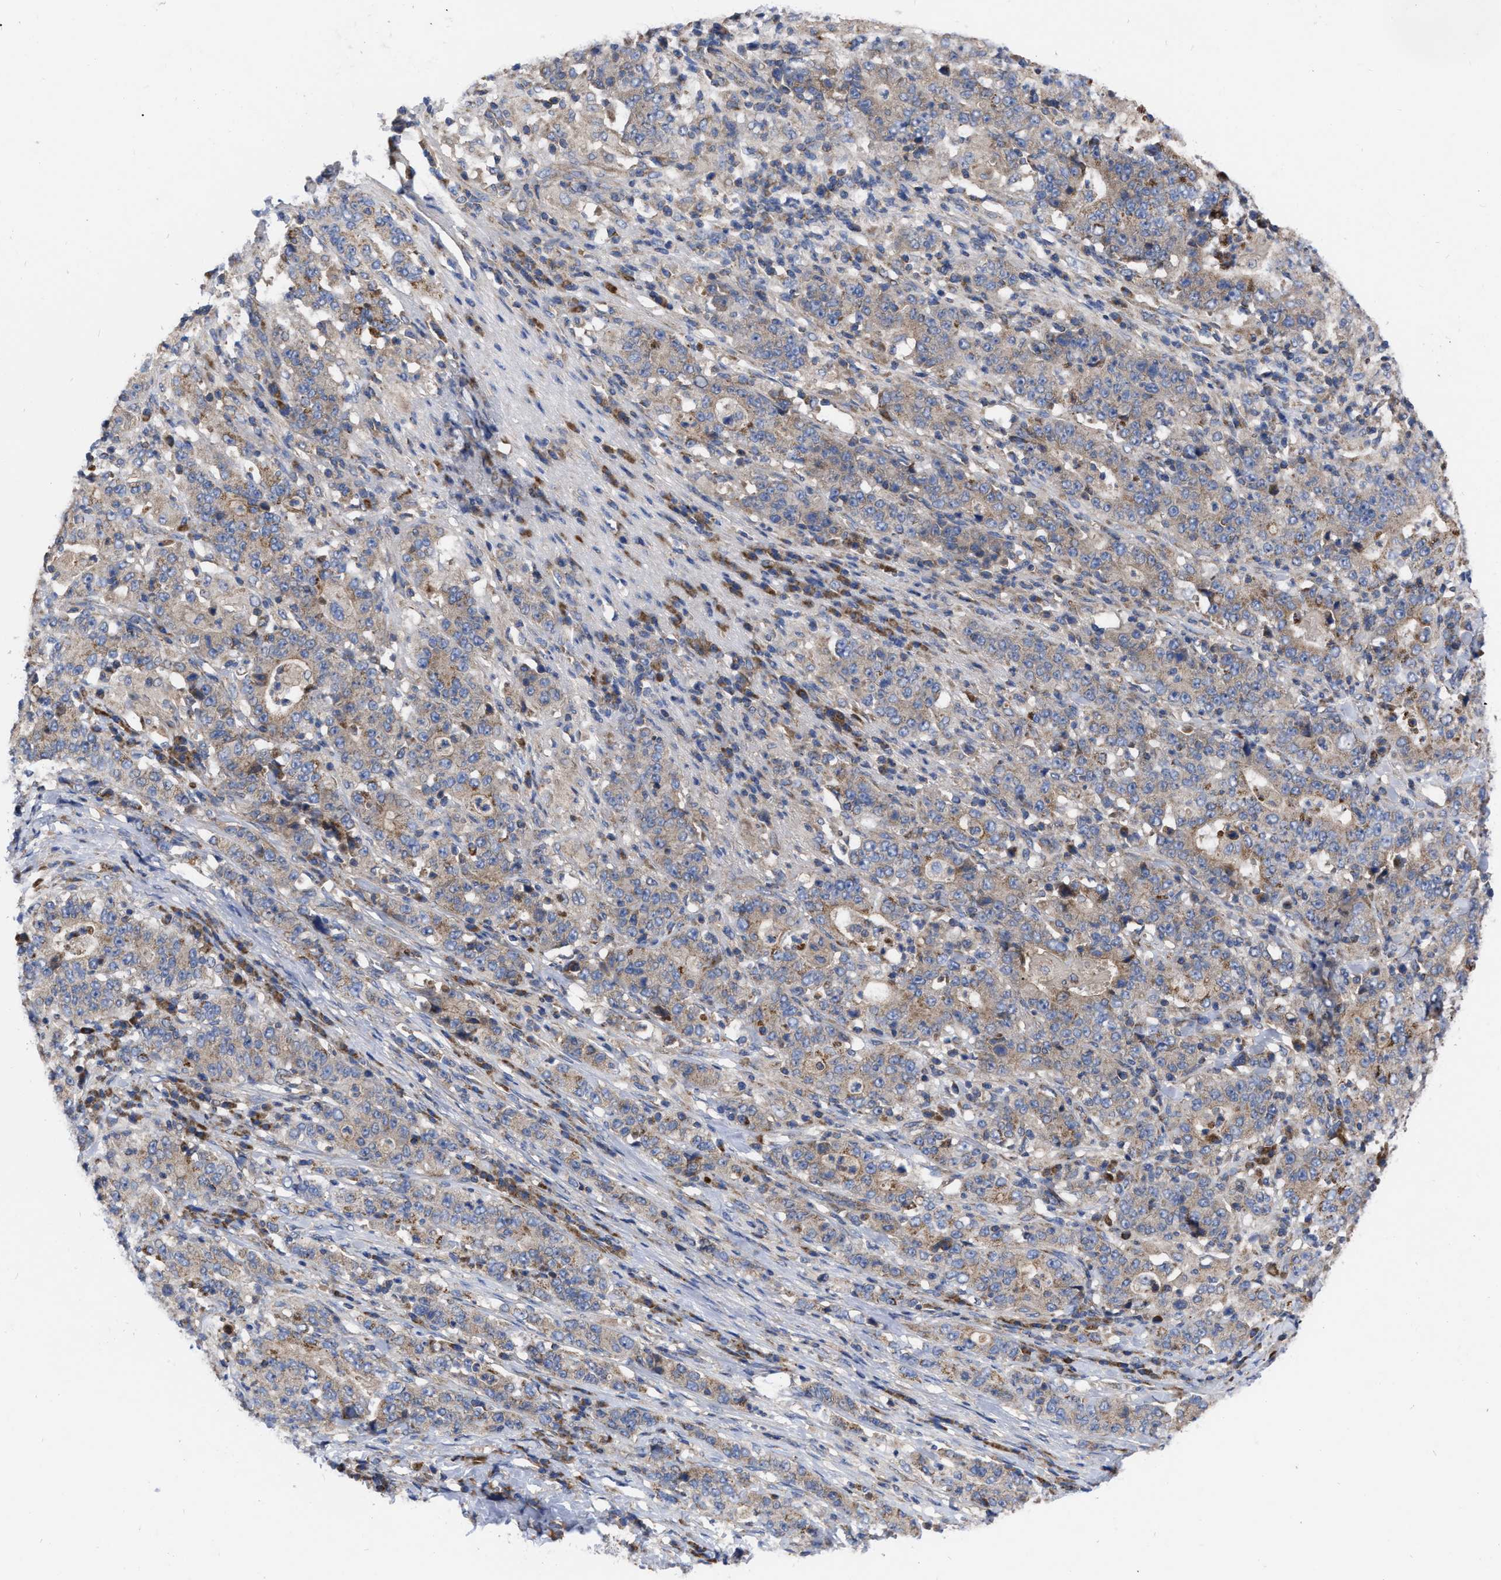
{"staining": {"intensity": "weak", "quantity": ">75%", "location": "cytoplasmic/membranous"}, "tissue": "stomach cancer", "cell_type": "Tumor cells", "image_type": "cancer", "snomed": [{"axis": "morphology", "description": "Normal tissue, NOS"}, {"axis": "morphology", "description": "Adenocarcinoma, NOS"}, {"axis": "topography", "description": "Stomach, upper"}, {"axis": "topography", "description": "Stomach"}], "caption": "Tumor cells reveal low levels of weak cytoplasmic/membranous positivity in about >75% of cells in human stomach cancer.", "gene": "CDKN2C", "patient": {"sex": "male", "age": 59}}